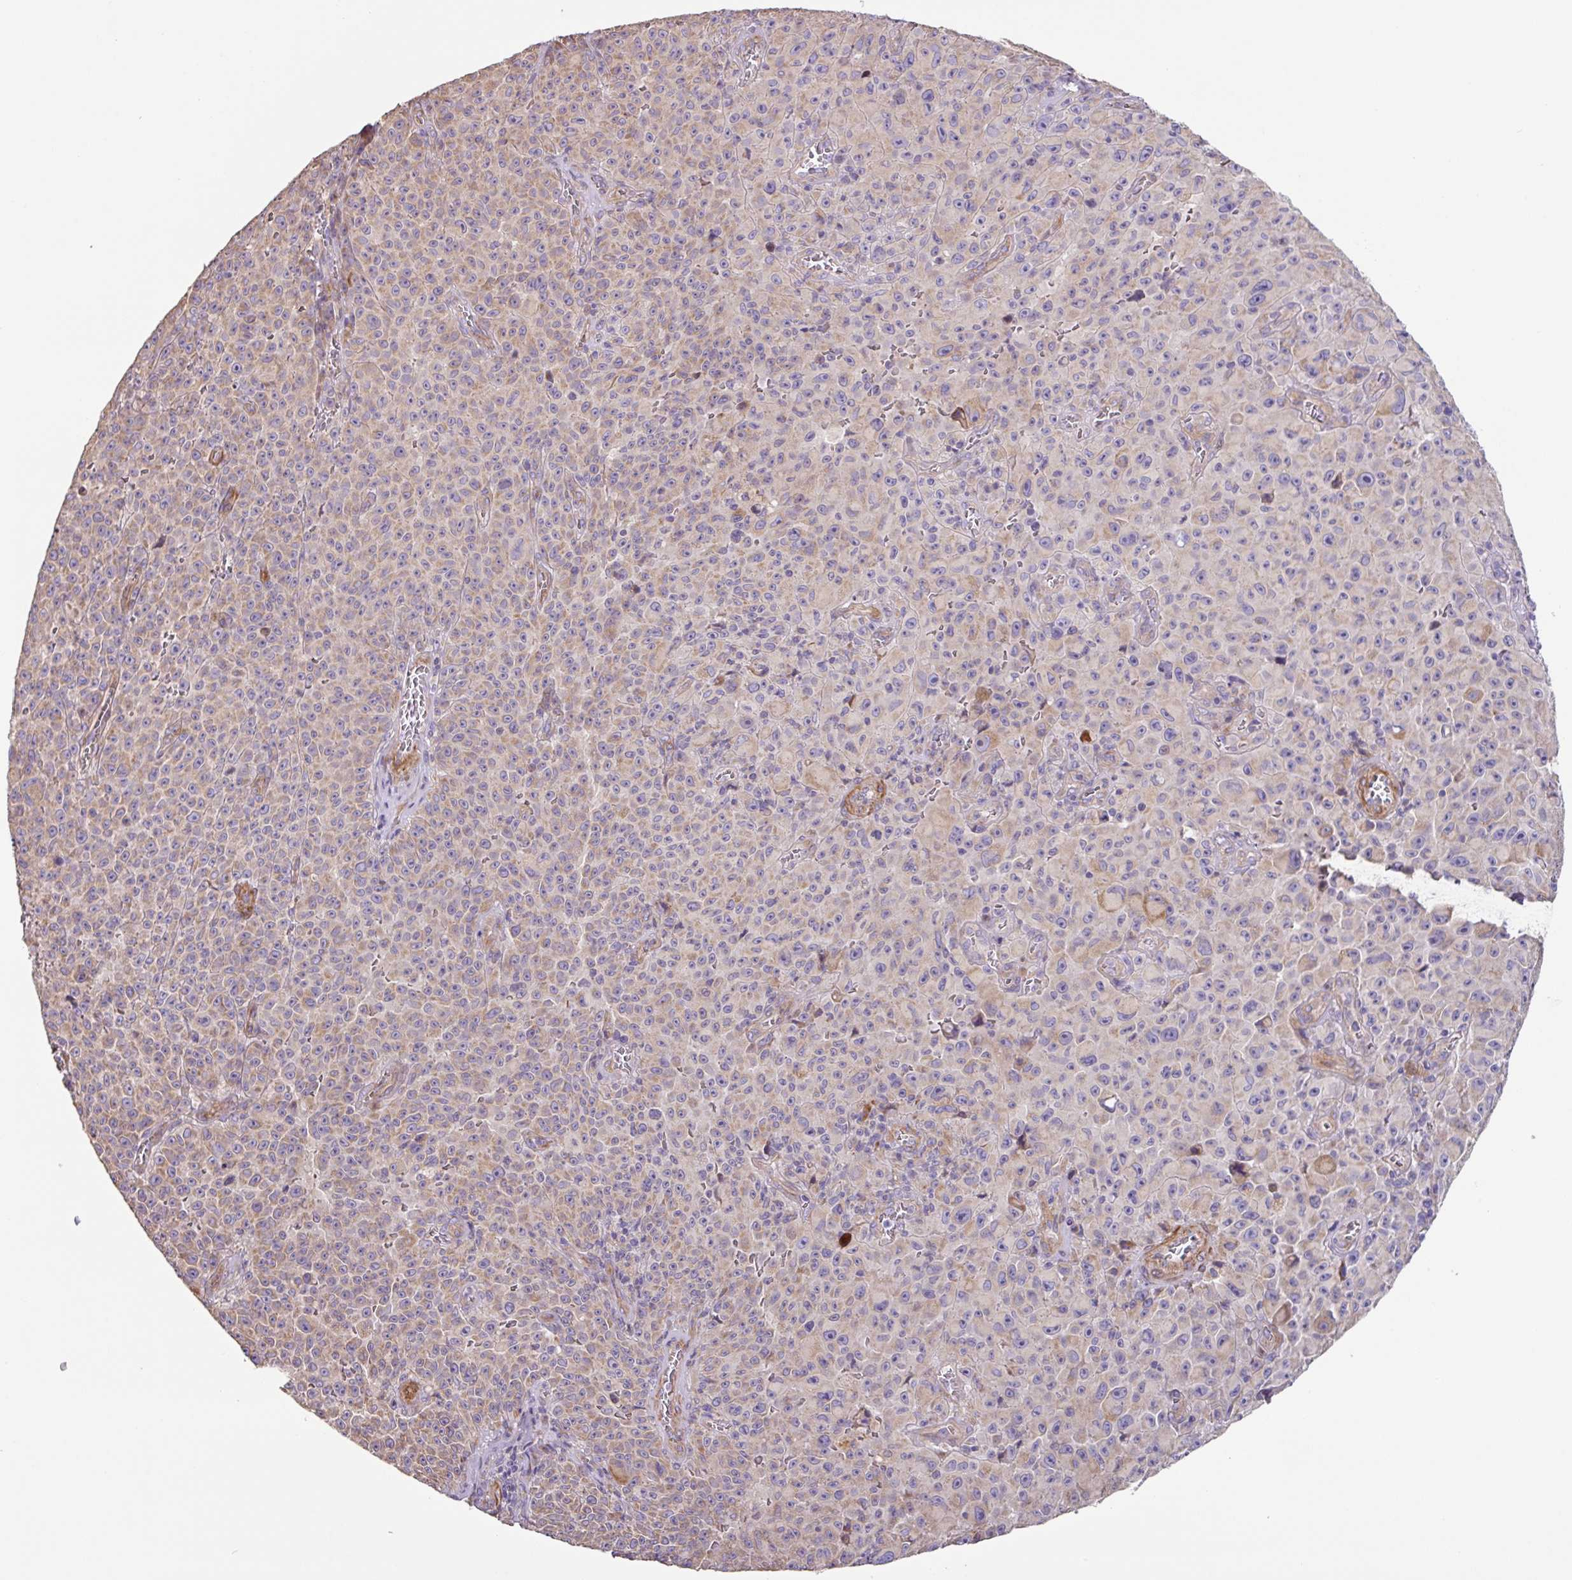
{"staining": {"intensity": "weak", "quantity": "25%-75%", "location": "cytoplasmic/membranous"}, "tissue": "melanoma", "cell_type": "Tumor cells", "image_type": "cancer", "snomed": [{"axis": "morphology", "description": "Malignant melanoma, NOS"}, {"axis": "topography", "description": "Skin"}], "caption": "Immunohistochemistry (IHC) photomicrograph of malignant melanoma stained for a protein (brown), which demonstrates low levels of weak cytoplasmic/membranous positivity in about 25%-75% of tumor cells.", "gene": "MRRF", "patient": {"sex": "female", "age": 82}}